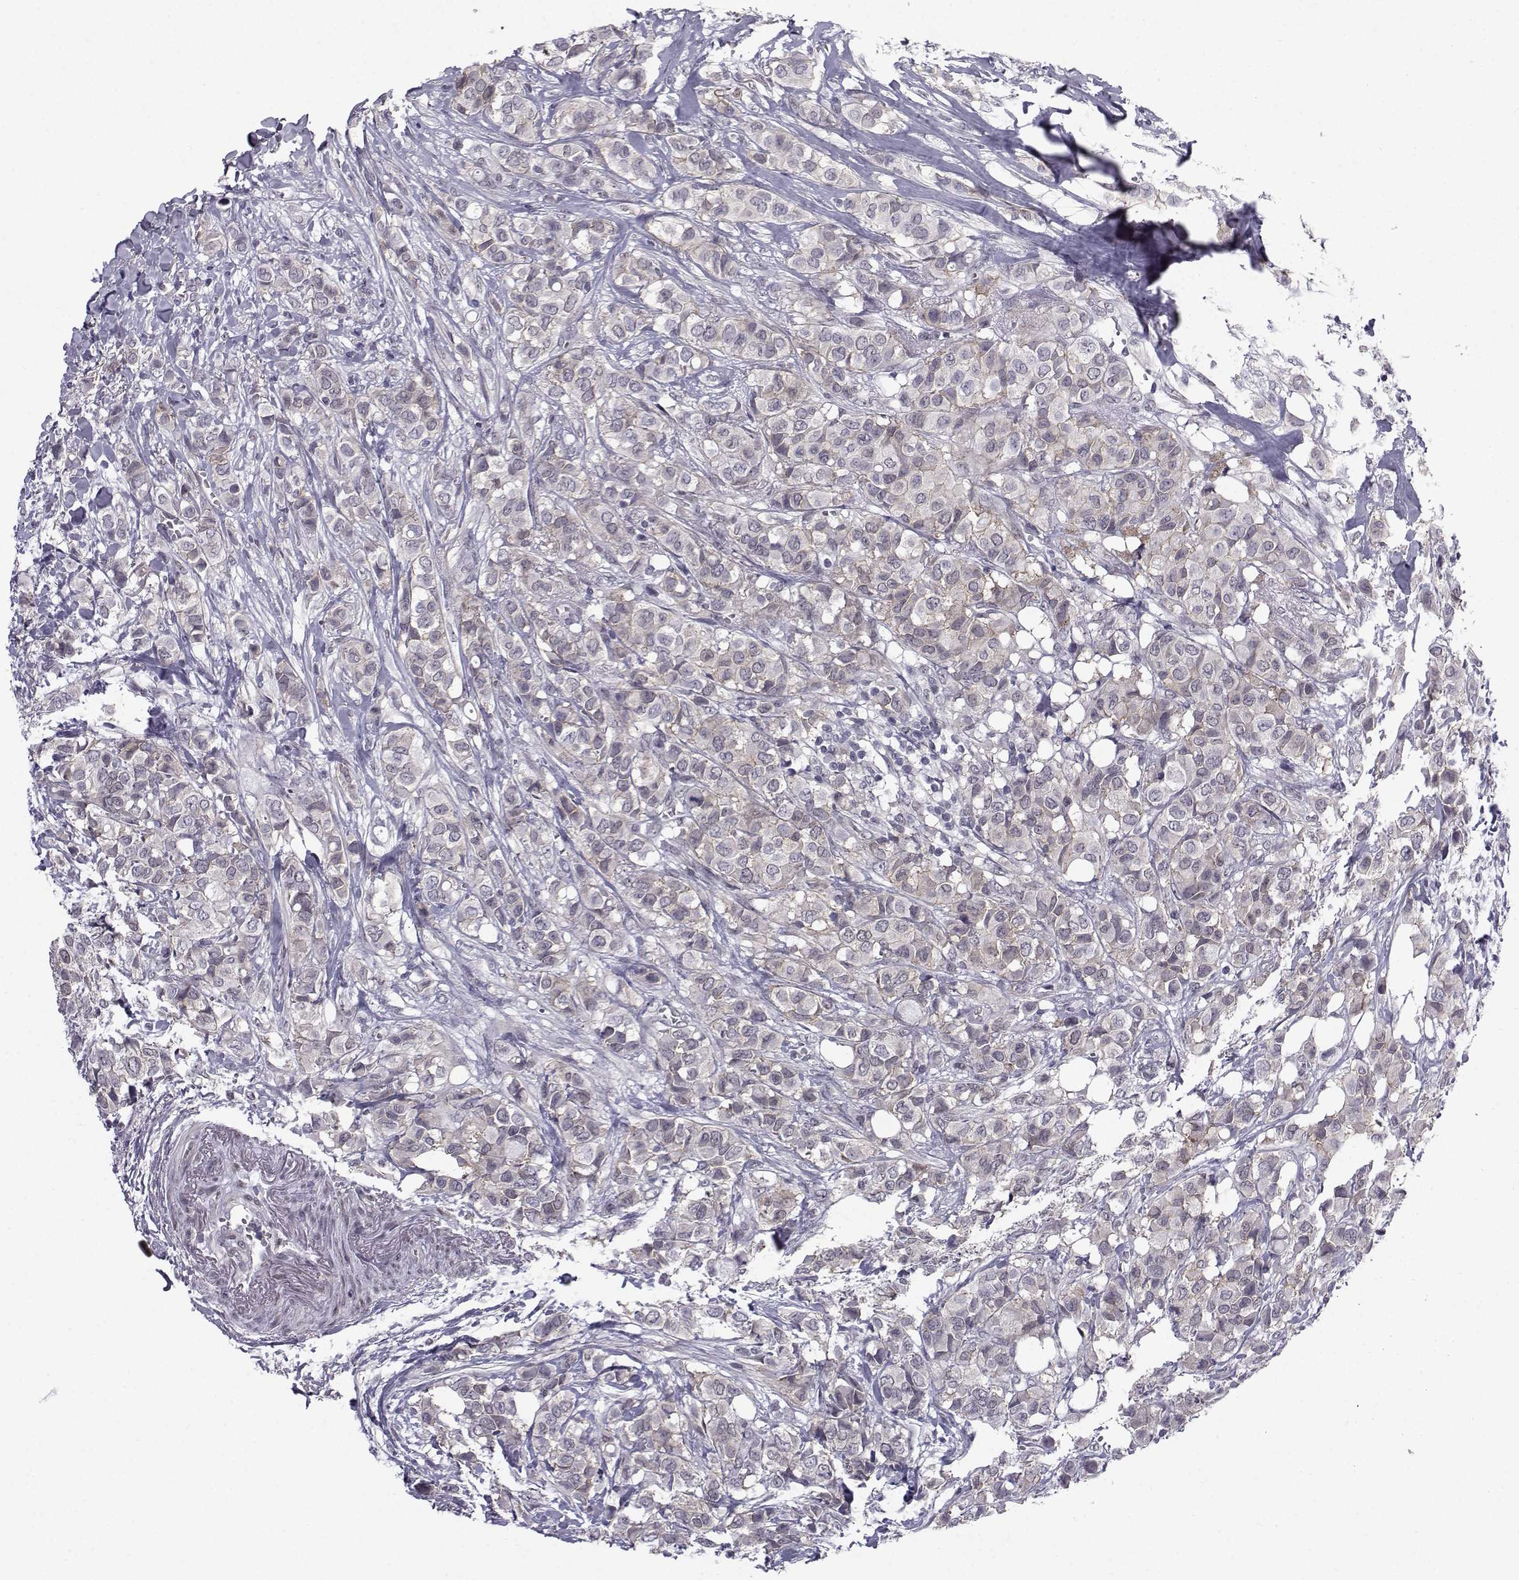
{"staining": {"intensity": "negative", "quantity": "none", "location": "none"}, "tissue": "breast cancer", "cell_type": "Tumor cells", "image_type": "cancer", "snomed": [{"axis": "morphology", "description": "Duct carcinoma"}, {"axis": "topography", "description": "Breast"}], "caption": "Tumor cells are negative for protein expression in human breast cancer. (Stains: DAB (3,3'-diaminobenzidine) immunohistochemistry with hematoxylin counter stain, Microscopy: brightfield microscopy at high magnification).", "gene": "RBM24", "patient": {"sex": "female", "age": 85}}